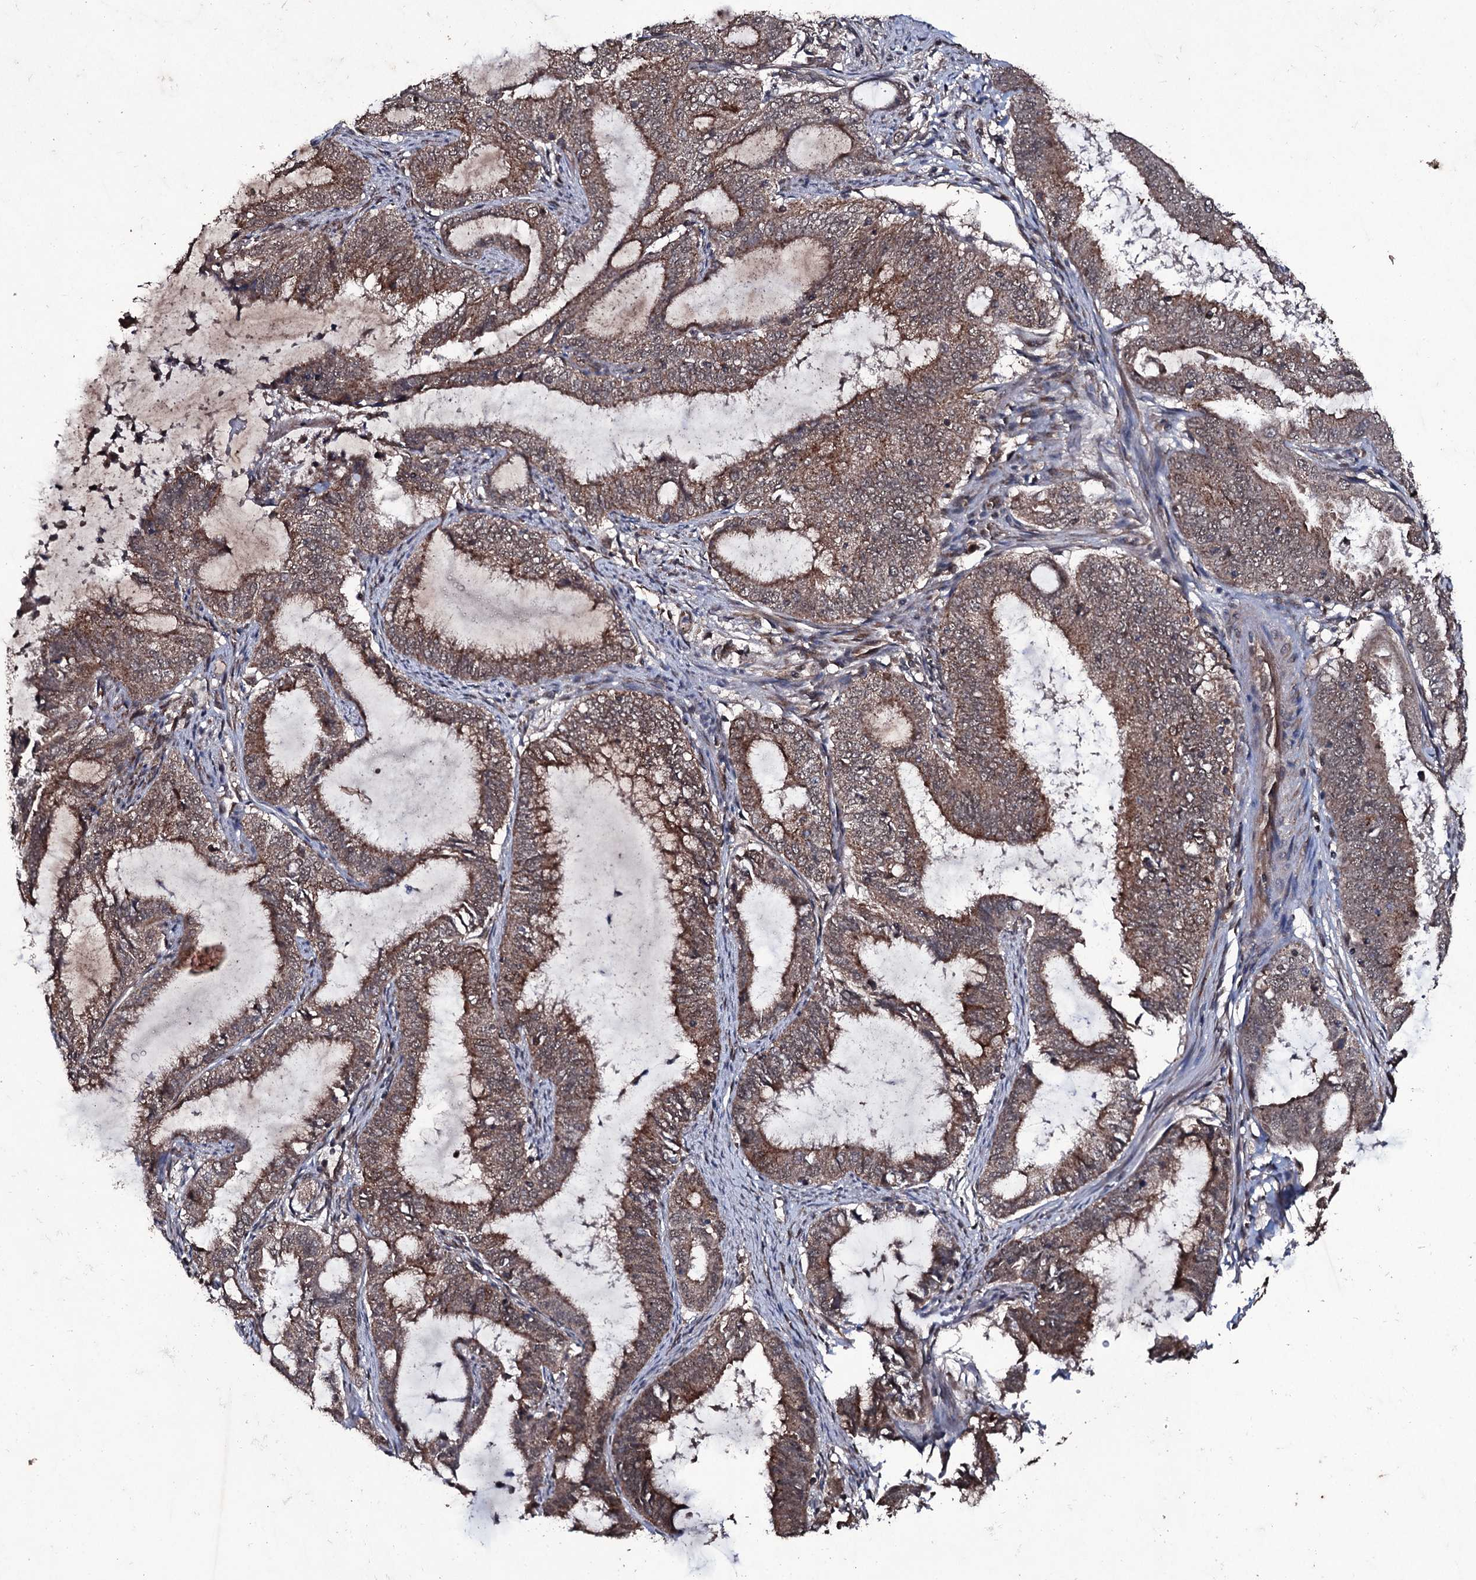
{"staining": {"intensity": "moderate", "quantity": ">75%", "location": "cytoplasmic/membranous"}, "tissue": "endometrial cancer", "cell_type": "Tumor cells", "image_type": "cancer", "snomed": [{"axis": "morphology", "description": "Adenocarcinoma, NOS"}, {"axis": "topography", "description": "Endometrium"}], "caption": "An image of human endometrial cancer stained for a protein displays moderate cytoplasmic/membranous brown staining in tumor cells.", "gene": "MRPS31", "patient": {"sex": "female", "age": 51}}